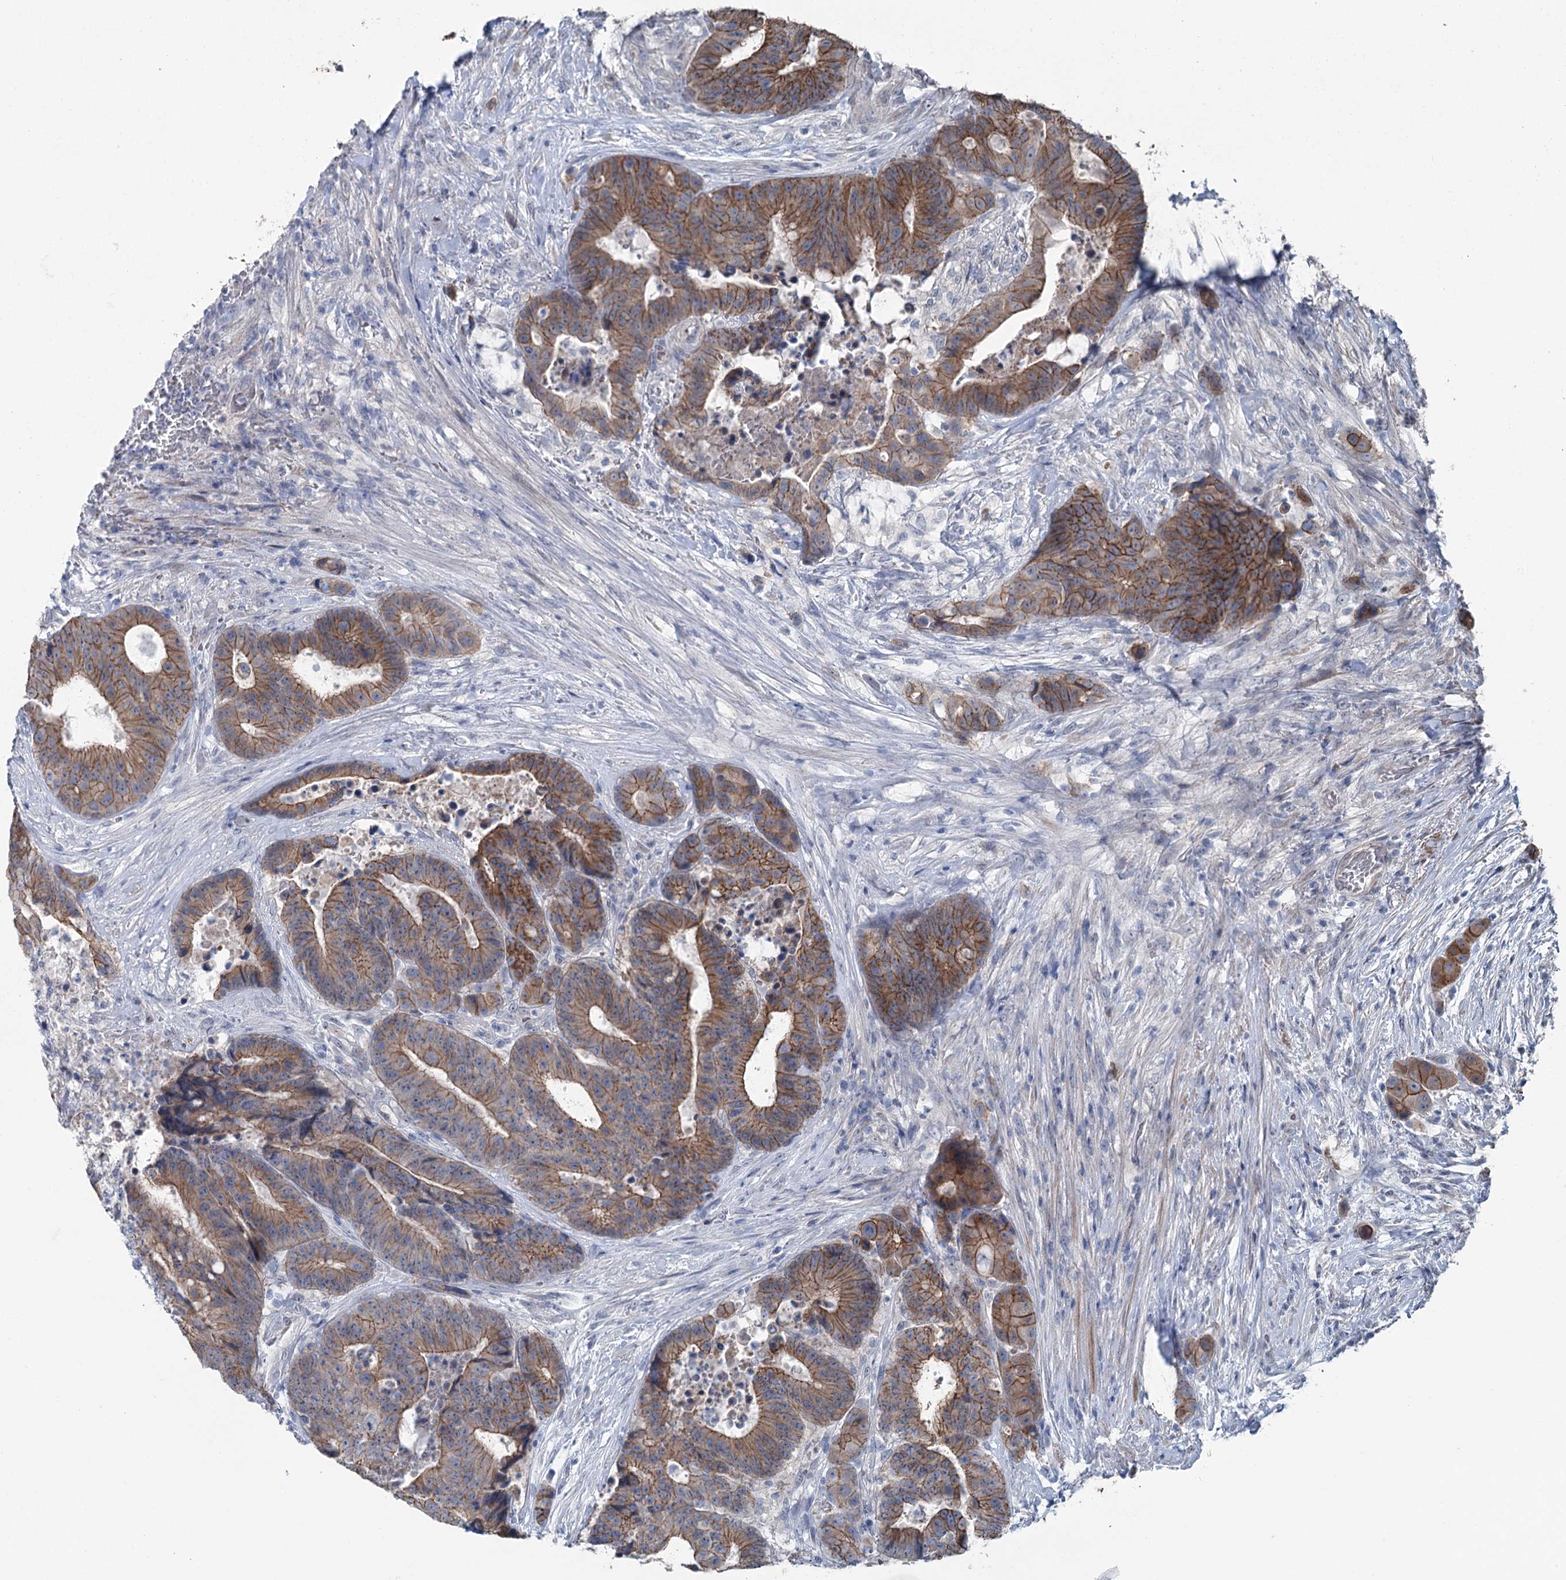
{"staining": {"intensity": "moderate", "quantity": ">75%", "location": "cytoplasmic/membranous"}, "tissue": "colorectal cancer", "cell_type": "Tumor cells", "image_type": "cancer", "snomed": [{"axis": "morphology", "description": "Adenocarcinoma, NOS"}, {"axis": "topography", "description": "Rectum"}], "caption": "Colorectal cancer stained with a brown dye shows moderate cytoplasmic/membranous positive positivity in approximately >75% of tumor cells.", "gene": "FAM120B", "patient": {"sex": "male", "age": 69}}